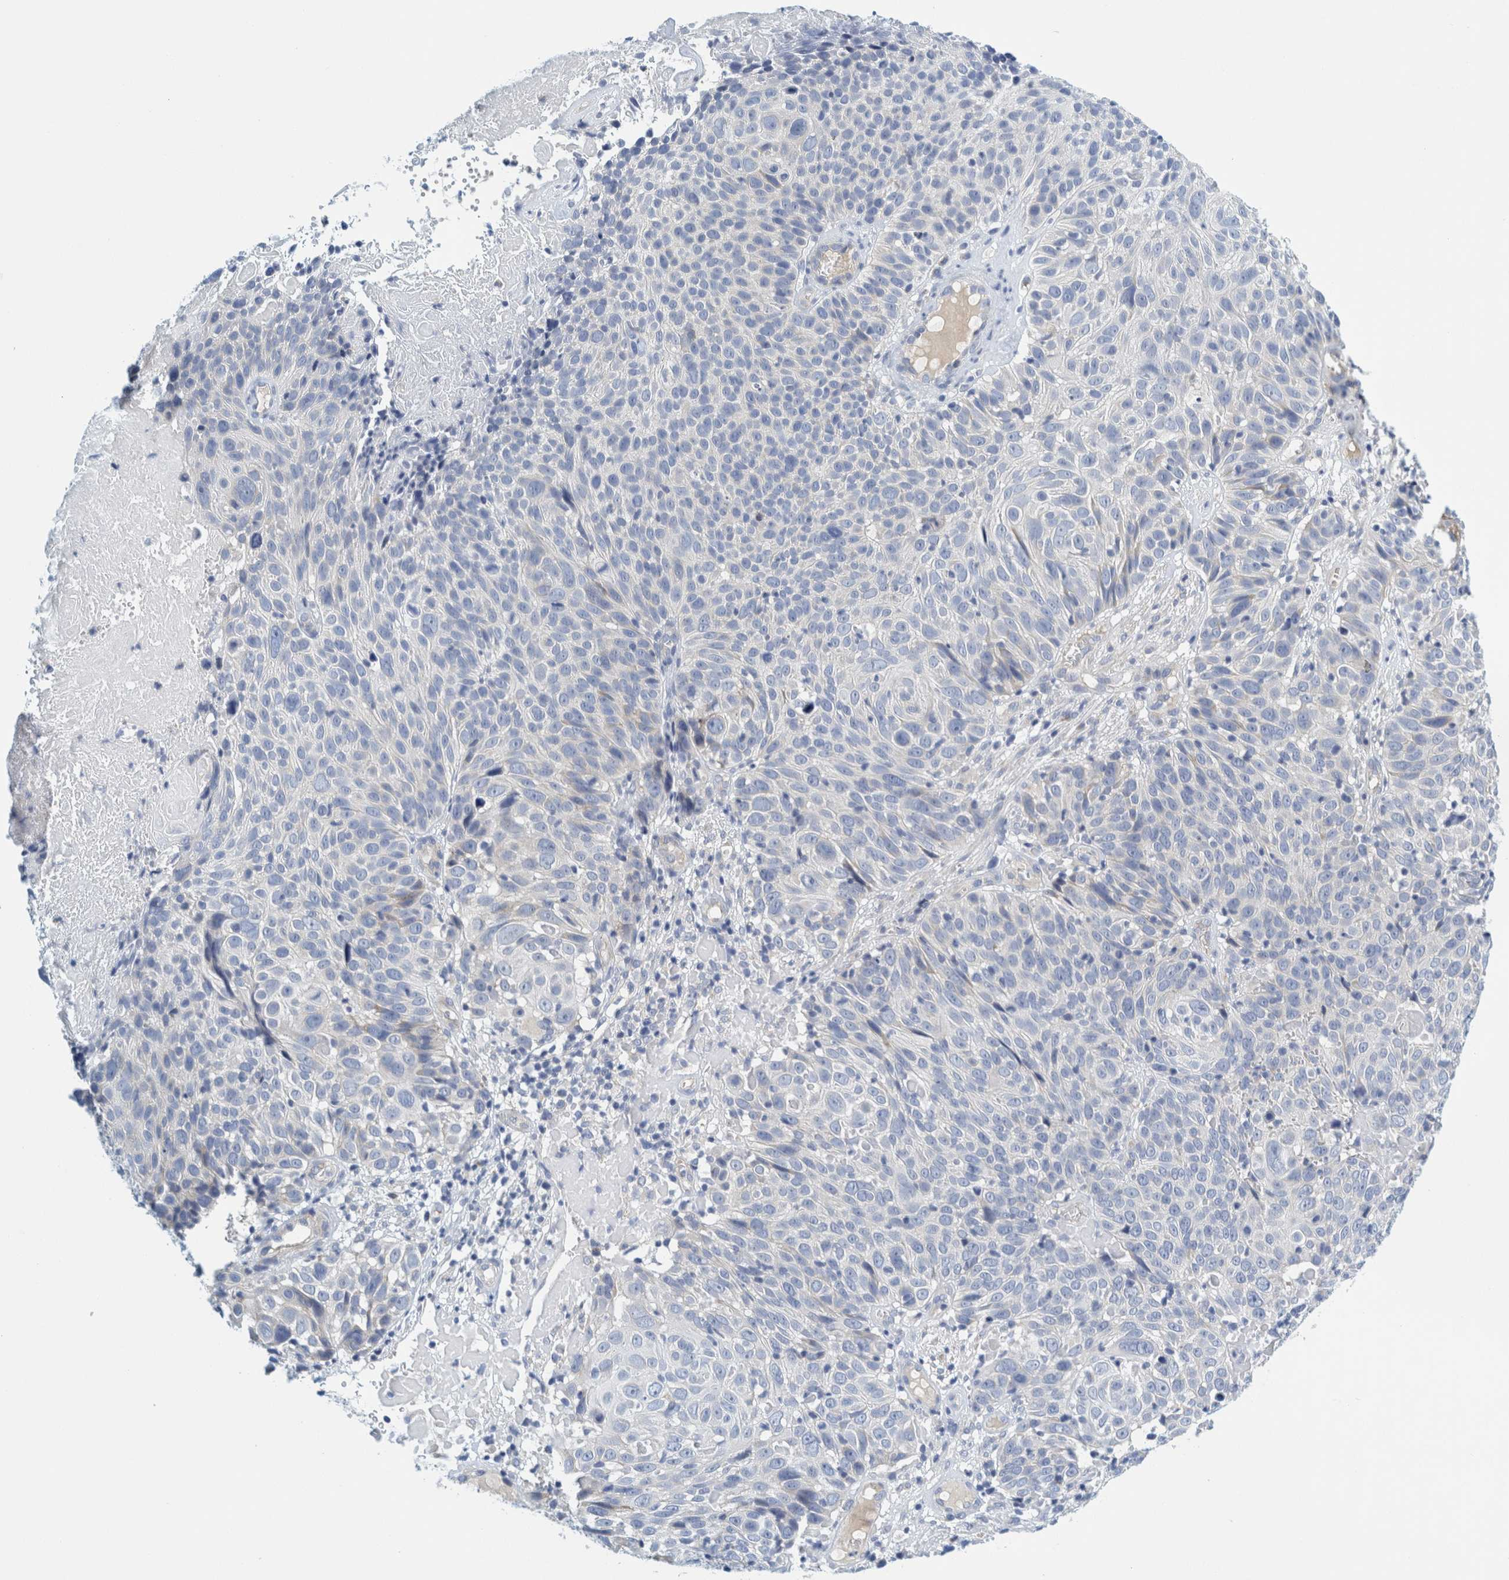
{"staining": {"intensity": "negative", "quantity": "none", "location": "none"}, "tissue": "cervical cancer", "cell_type": "Tumor cells", "image_type": "cancer", "snomed": [{"axis": "morphology", "description": "Squamous cell carcinoma, NOS"}, {"axis": "topography", "description": "Cervix"}], "caption": "This micrograph is of squamous cell carcinoma (cervical) stained with immunohistochemistry (IHC) to label a protein in brown with the nuclei are counter-stained blue. There is no staining in tumor cells.", "gene": "ZNF324B", "patient": {"sex": "female", "age": 74}}